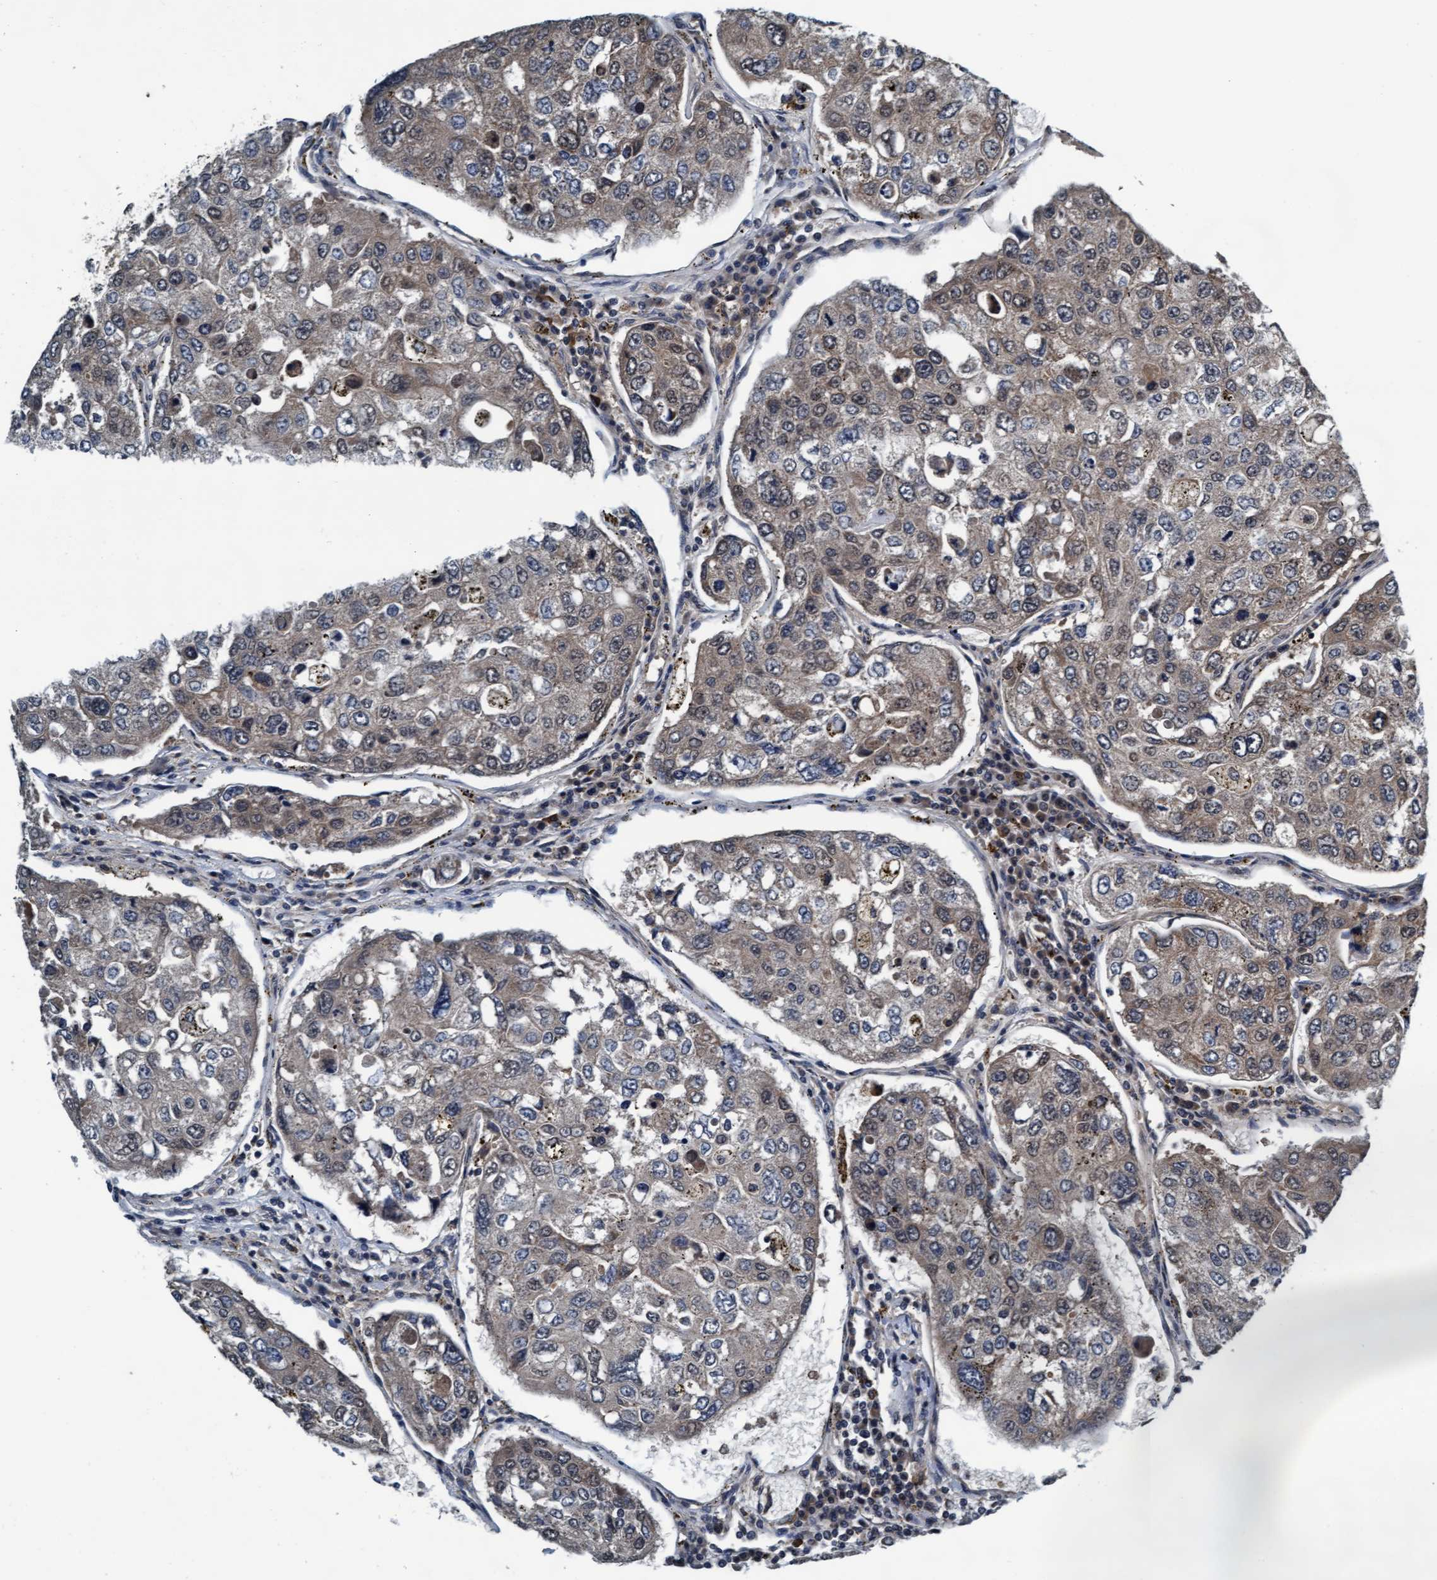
{"staining": {"intensity": "weak", "quantity": ">75%", "location": "cytoplasmic/membranous,nuclear"}, "tissue": "urothelial cancer", "cell_type": "Tumor cells", "image_type": "cancer", "snomed": [{"axis": "morphology", "description": "Urothelial carcinoma, High grade"}, {"axis": "topography", "description": "Lymph node"}, {"axis": "topography", "description": "Urinary bladder"}], "caption": "High-magnification brightfield microscopy of urothelial carcinoma (high-grade) stained with DAB (3,3'-diaminobenzidine) (brown) and counterstained with hematoxylin (blue). tumor cells exhibit weak cytoplasmic/membranous and nuclear expression is appreciated in about>75% of cells.", "gene": "WASF1", "patient": {"sex": "male", "age": 51}}